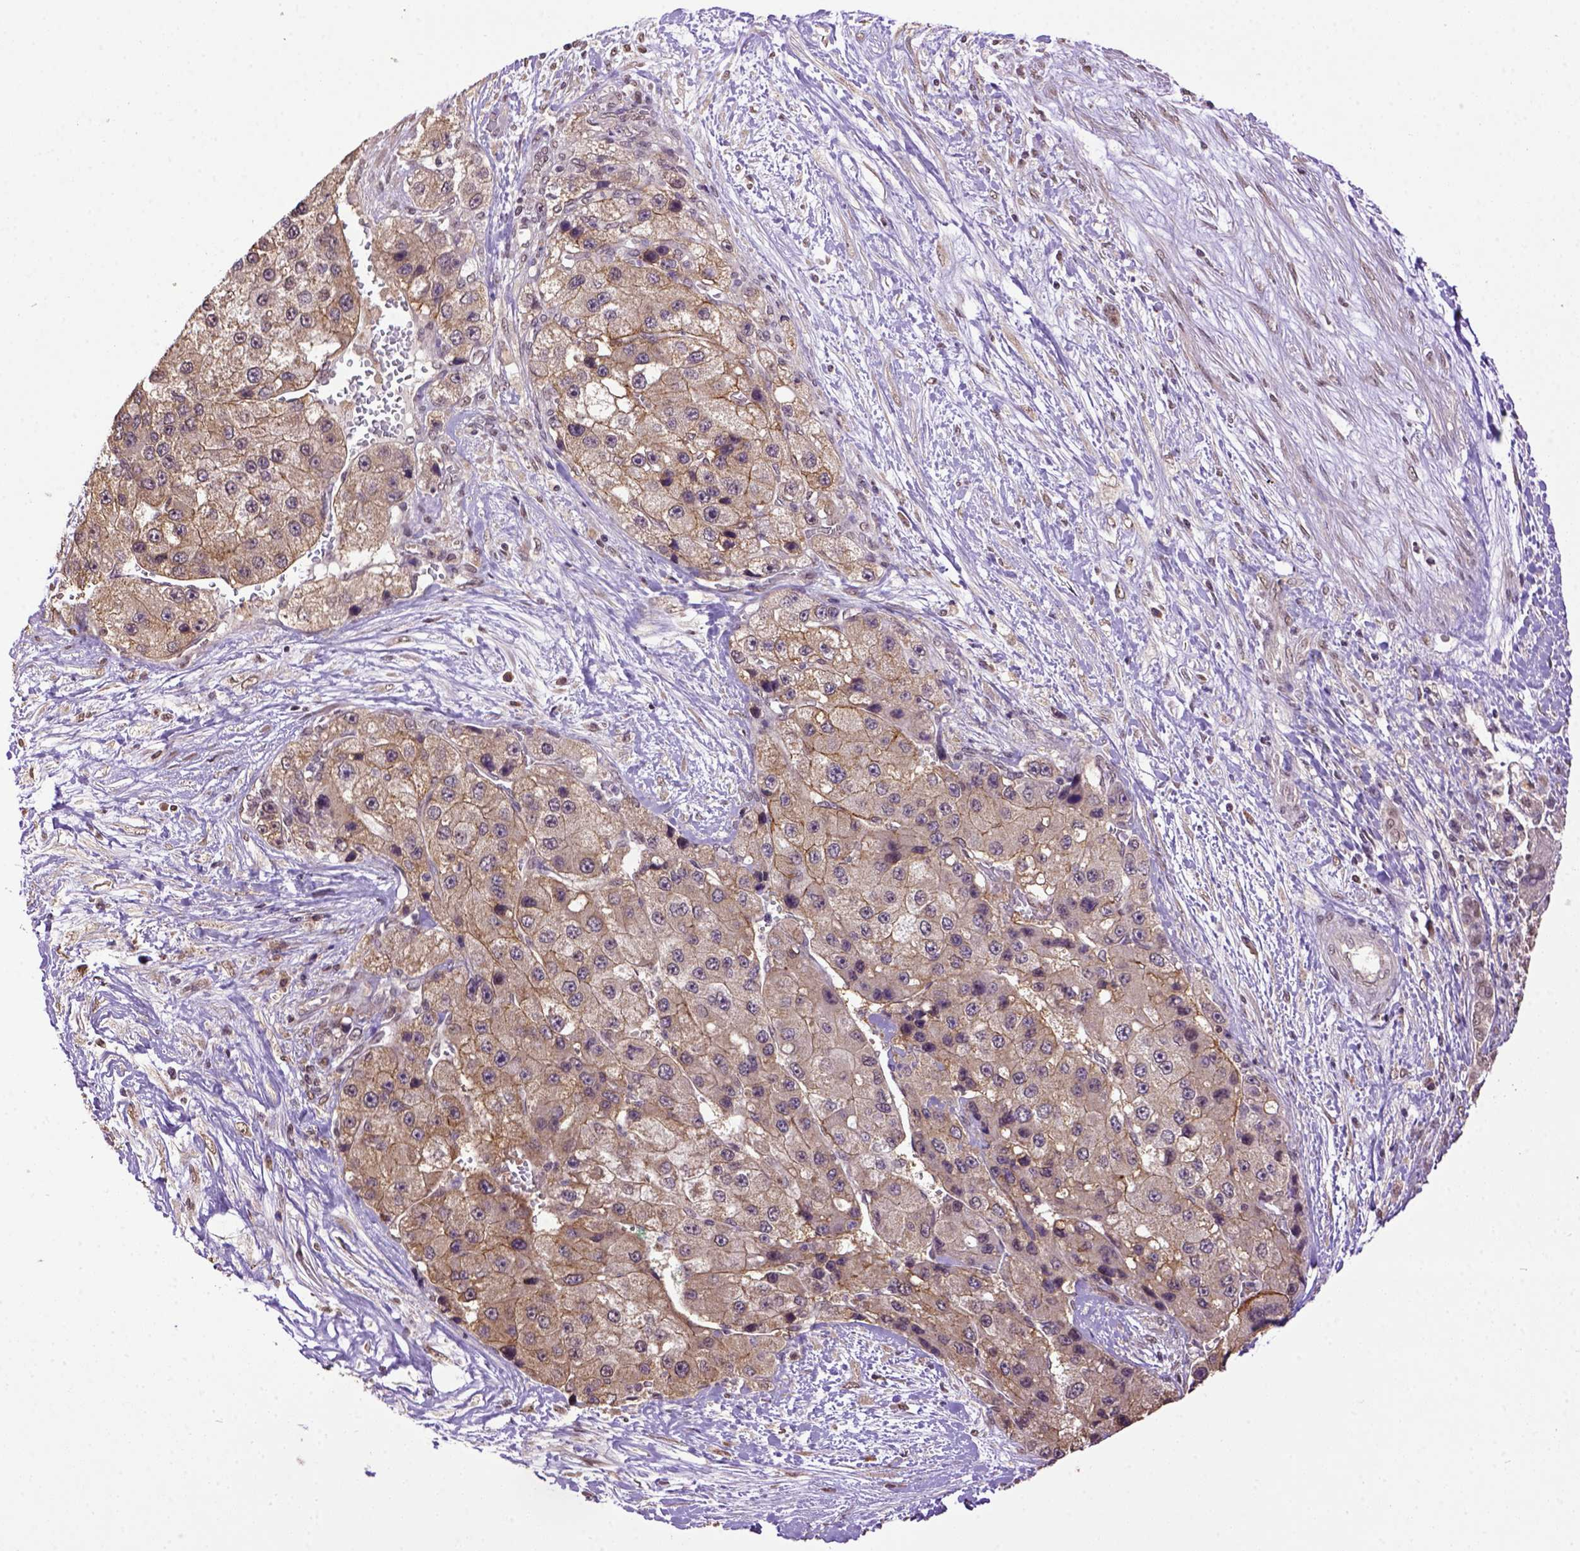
{"staining": {"intensity": "weak", "quantity": ">75%", "location": "cytoplasmic/membranous"}, "tissue": "liver cancer", "cell_type": "Tumor cells", "image_type": "cancer", "snomed": [{"axis": "morphology", "description": "Carcinoma, Hepatocellular, NOS"}, {"axis": "topography", "description": "Liver"}], "caption": "Immunohistochemical staining of human hepatocellular carcinoma (liver) exhibits low levels of weak cytoplasmic/membranous protein positivity in approximately >75% of tumor cells.", "gene": "WDR17", "patient": {"sex": "female", "age": 73}}